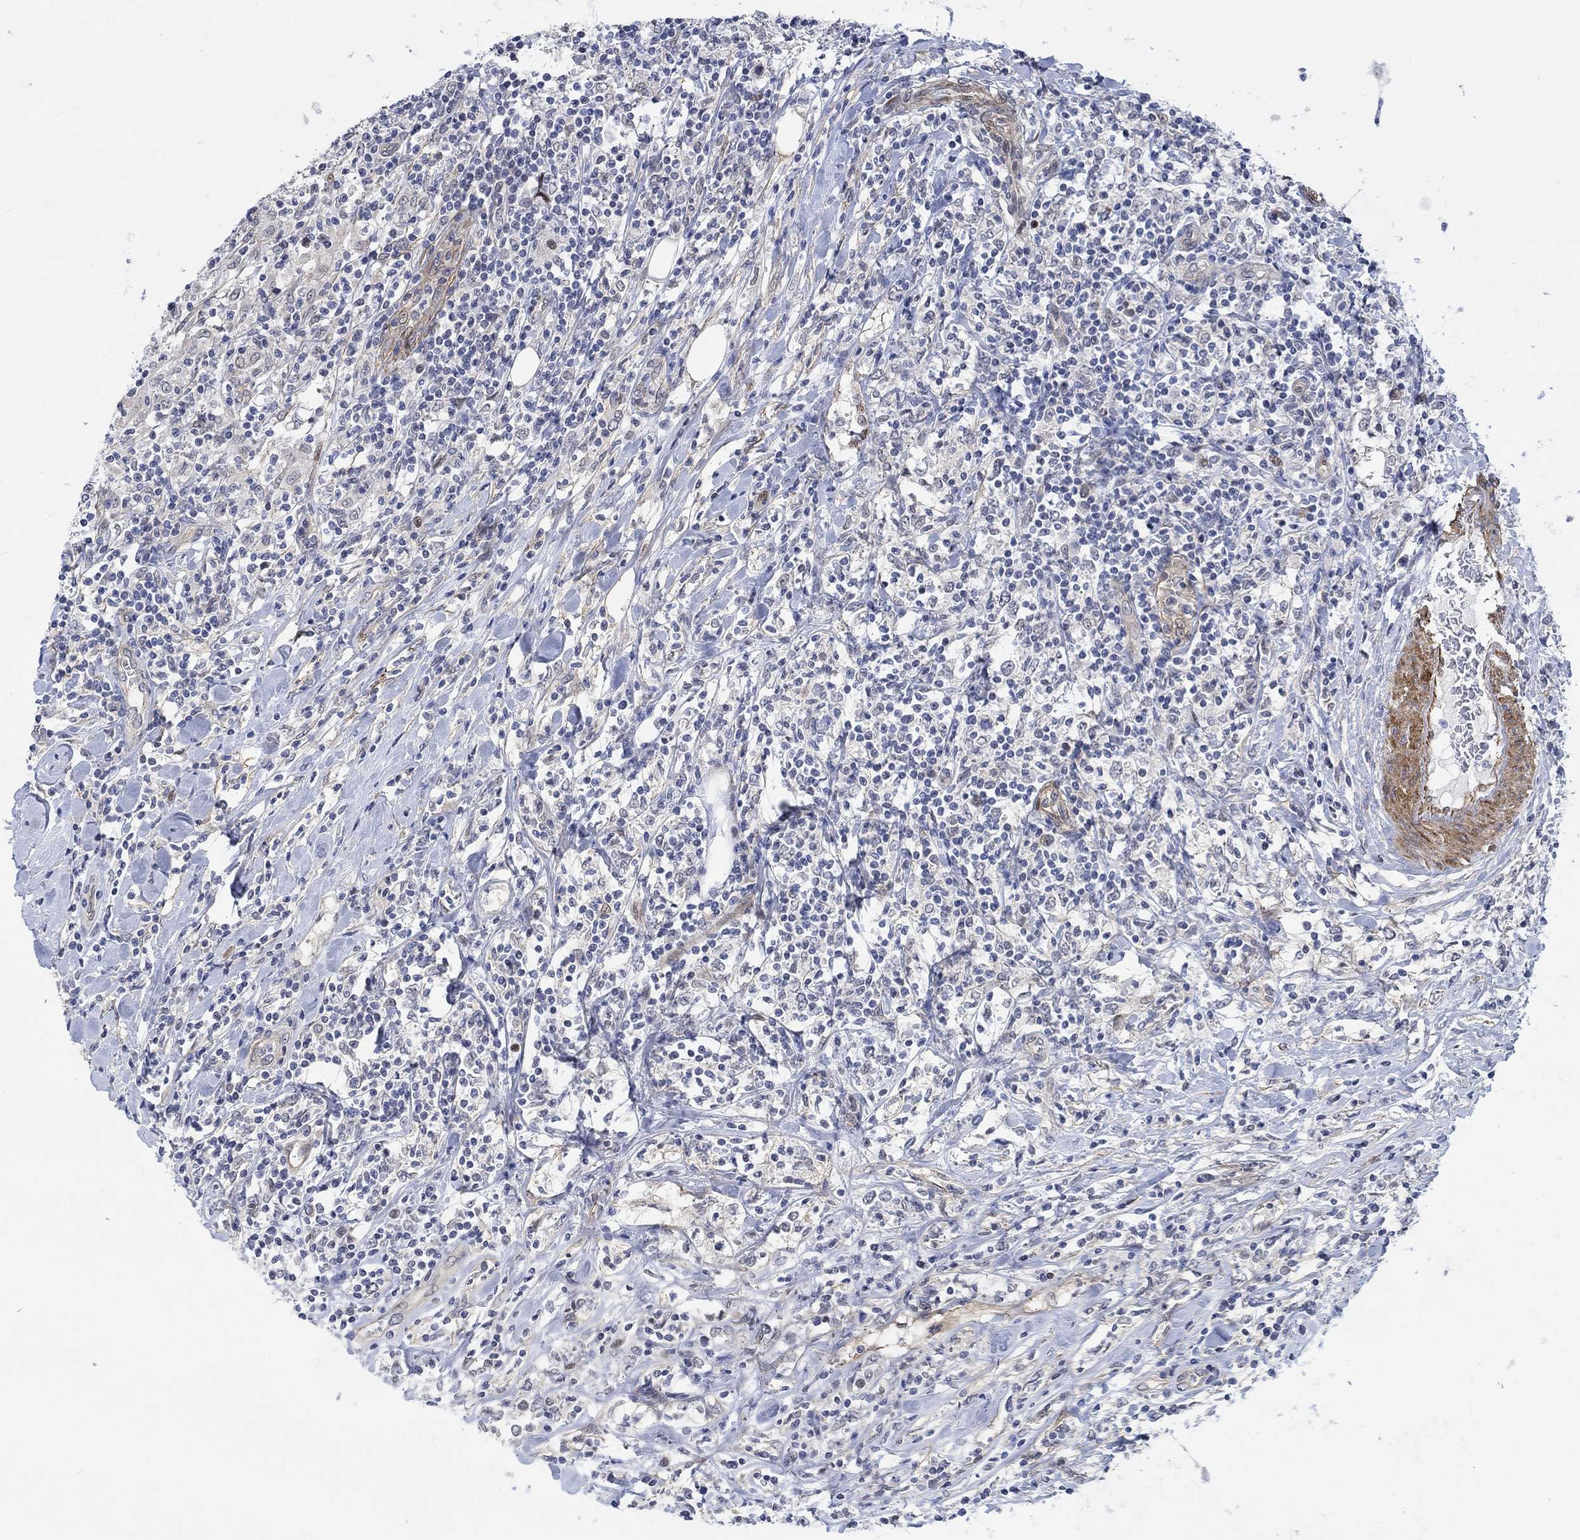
{"staining": {"intensity": "negative", "quantity": "none", "location": "none"}, "tissue": "lymphoma", "cell_type": "Tumor cells", "image_type": "cancer", "snomed": [{"axis": "morphology", "description": "Malignant lymphoma, non-Hodgkin's type, High grade"}, {"axis": "topography", "description": "Lymph node"}], "caption": "High-grade malignant lymphoma, non-Hodgkin's type was stained to show a protein in brown. There is no significant positivity in tumor cells.", "gene": "KCNH8", "patient": {"sex": "female", "age": 84}}